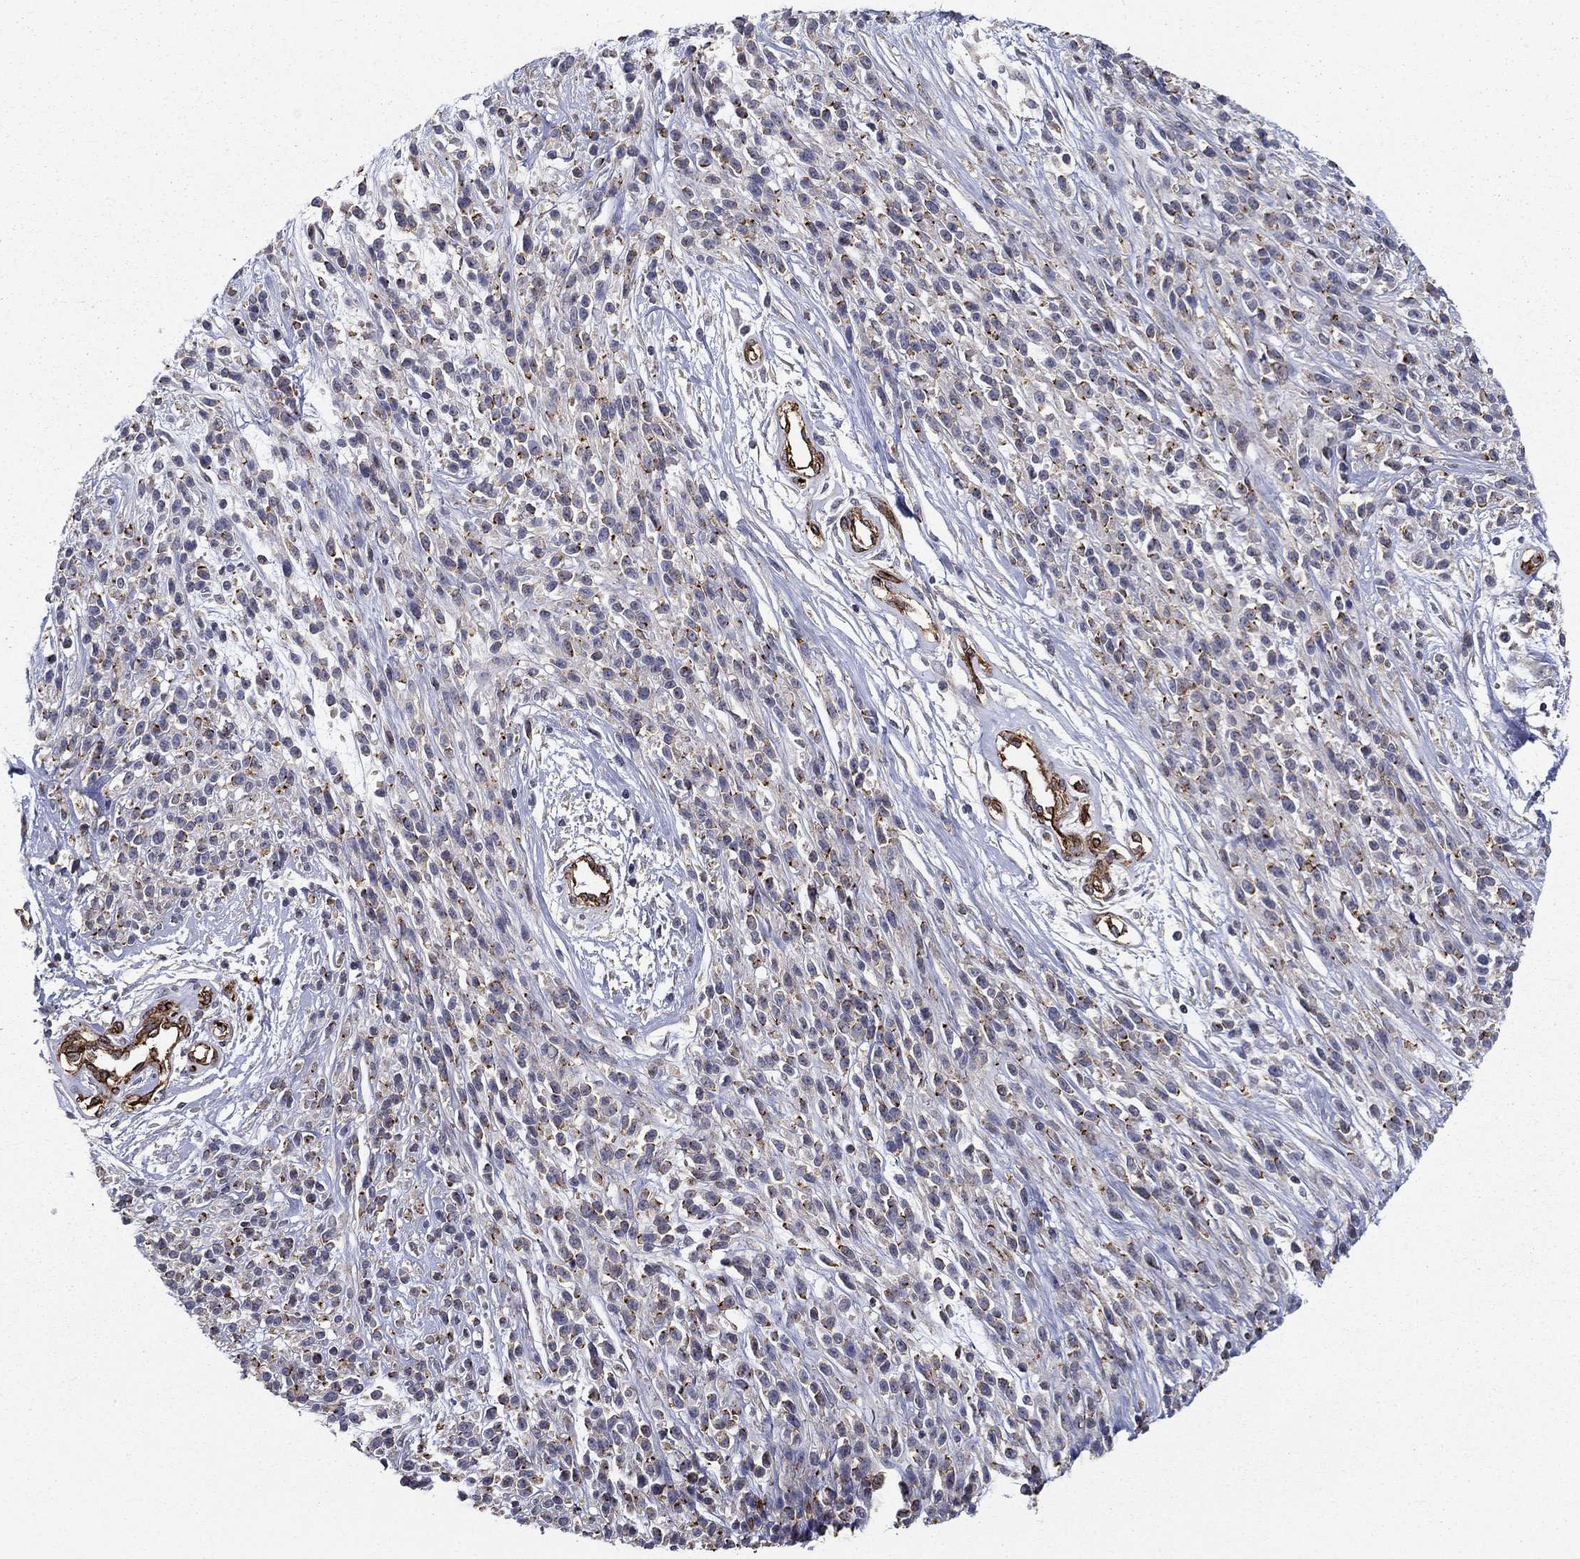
{"staining": {"intensity": "moderate", "quantity": "<25%", "location": "cytoplasmic/membranous"}, "tissue": "melanoma", "cell_type": "Tumor cells", "image_type": "cancer", "snomed": [{"axis": "morphology", "description": "Malignant melanoma, NOS"}, {"axis": "topography", "description": "Skin"}, {"axis": "topography", "description": "Skin of trunk"}], "caption": "There is low levels of moderate cytoplasmic/membranous expression in tumor cells of melanoma, as demonstrated by immunohistochemical staining (brown color).", "gene": "SYNC", "patient": {"sex": "male", "age": 74}}